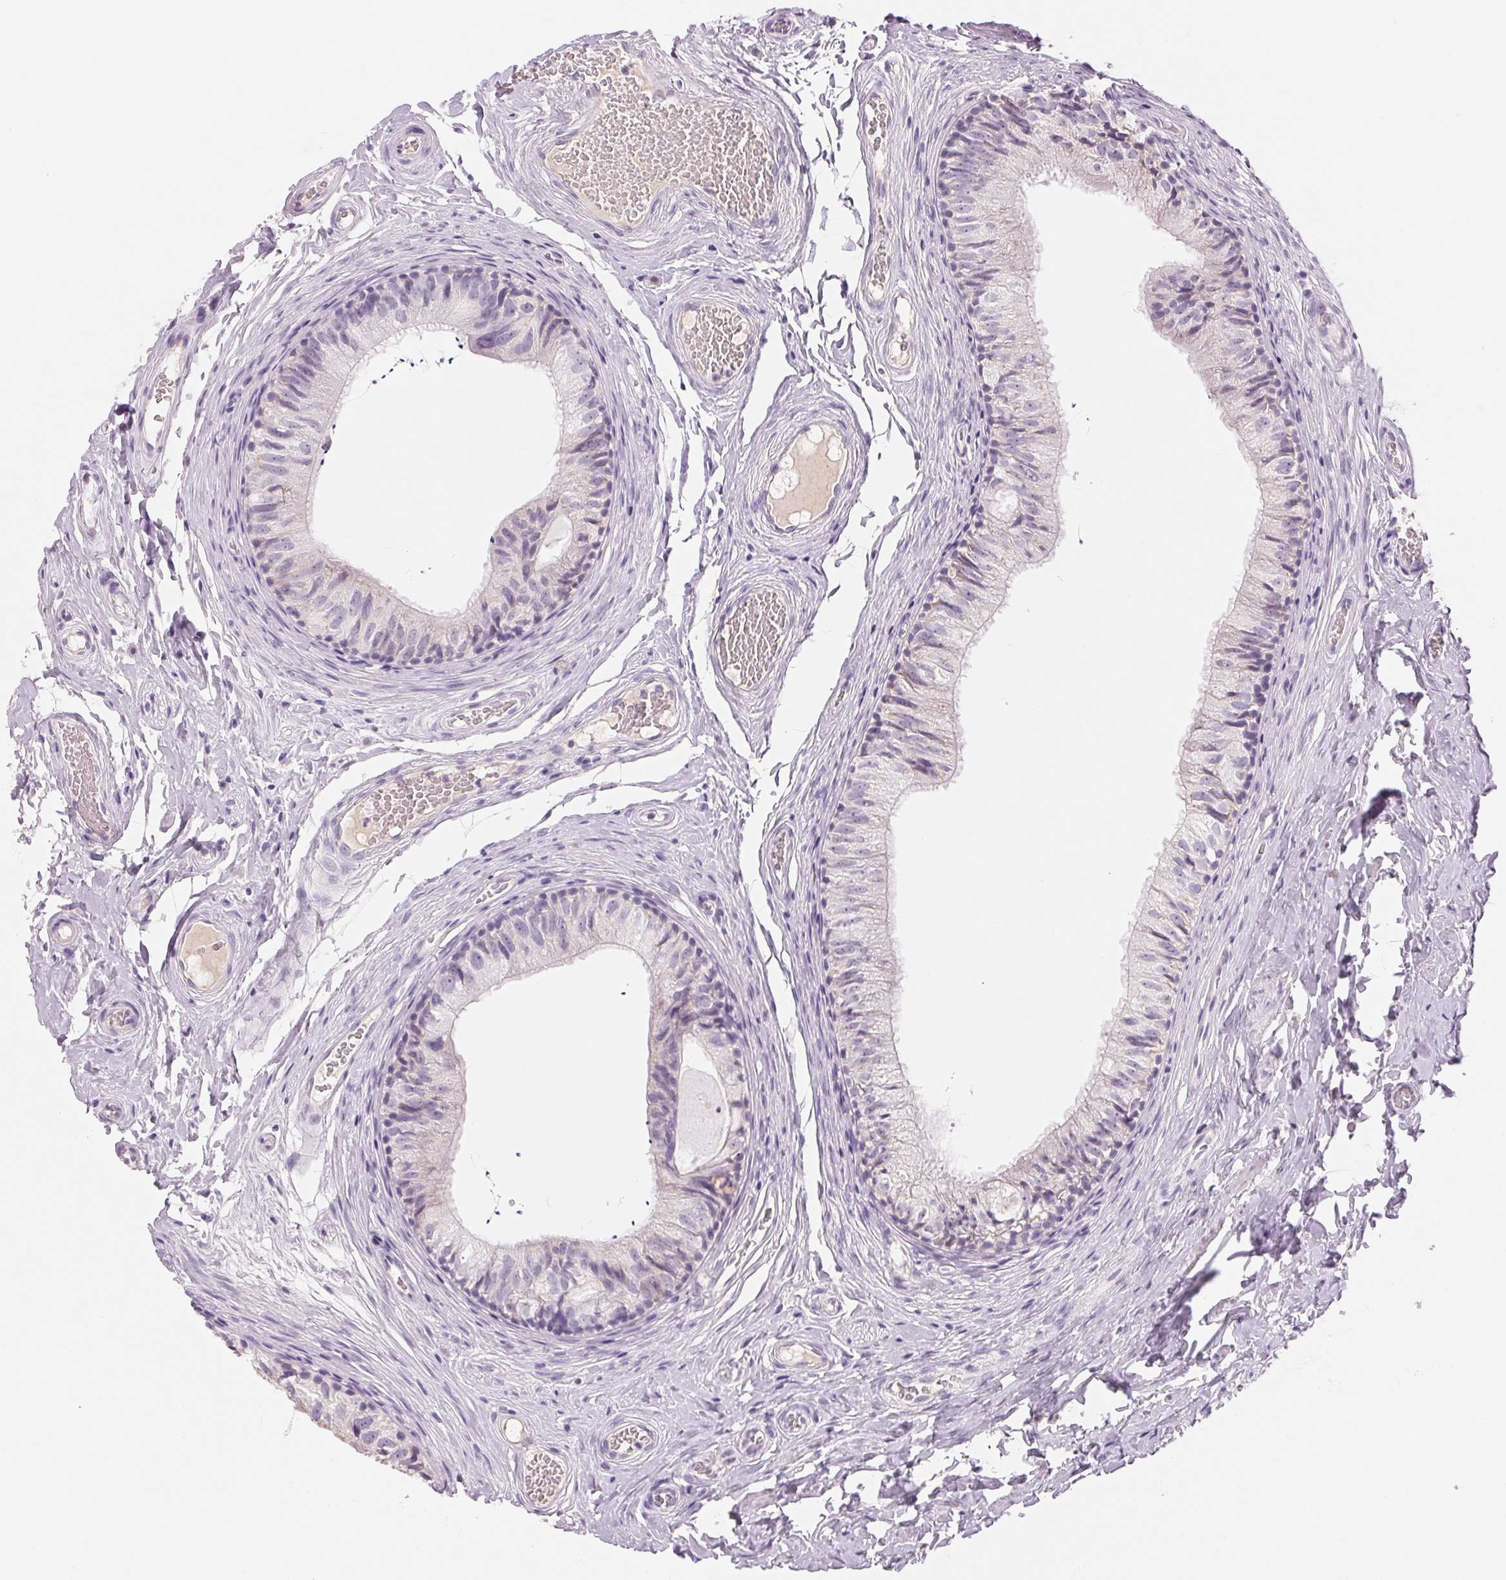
{"staining": {"intensity": "negative", "quantity": "none", "location": "none"}, "tissue": "epididymis", "cell_type": "Glandular cells", "image_type": "normal", "snomed": [{"axis": "morphology", "description": "Normal tissue, NOS"}, {"axis": "topography", "description": "Epididymis"}], "caption": "IHC image of unremarkable epididymis stained for a protein (brown), which shows no positivity in glandular cells.", "gene": "CYP11B1", "patient": {"sex": "male", "age": 29}}